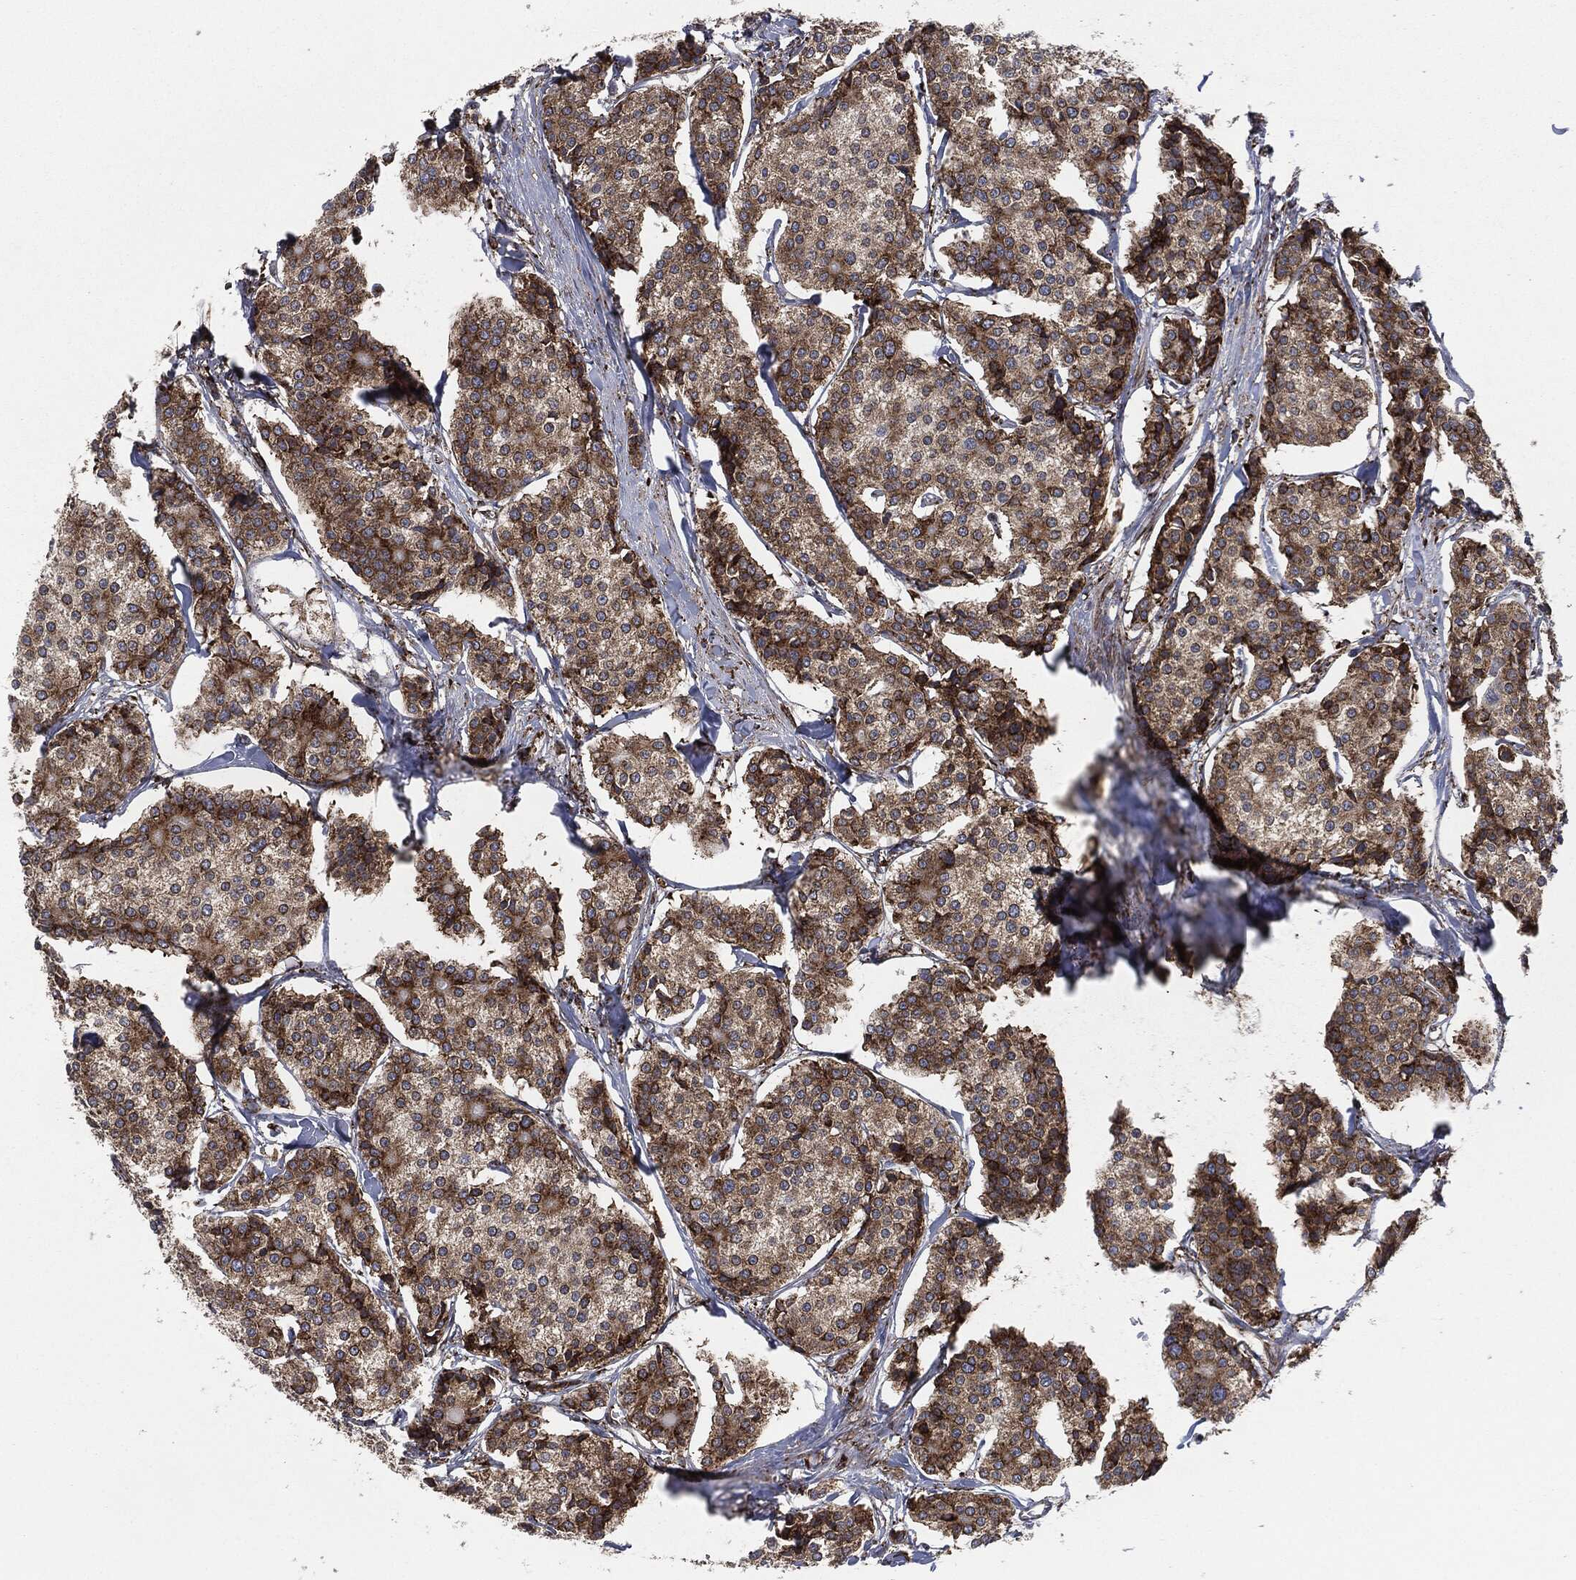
{"staining": {"intensity": "moderate", "quantity": ">75%", "location": "cytoplasmic/membranous"}, "tissue": "carcinoid", "cell_type": "Tumor cells", "image_type": "cancer", "snomed": [{"axis": "morphology", "description": "Carcinoid, malignant, NOS"}, {"axis": "topography", "description": "Small intestine"}], "caption": "Immunohistochemistry (DAB (3,3'-diaminobenzidine)) staining of carcinoid (malignant) demonstrates moderate cytoplasmic/membranous protein positivity in about >75% of tumor cells.", "gene": "CALR", "patient": {"sex": "female", "age": 65}}